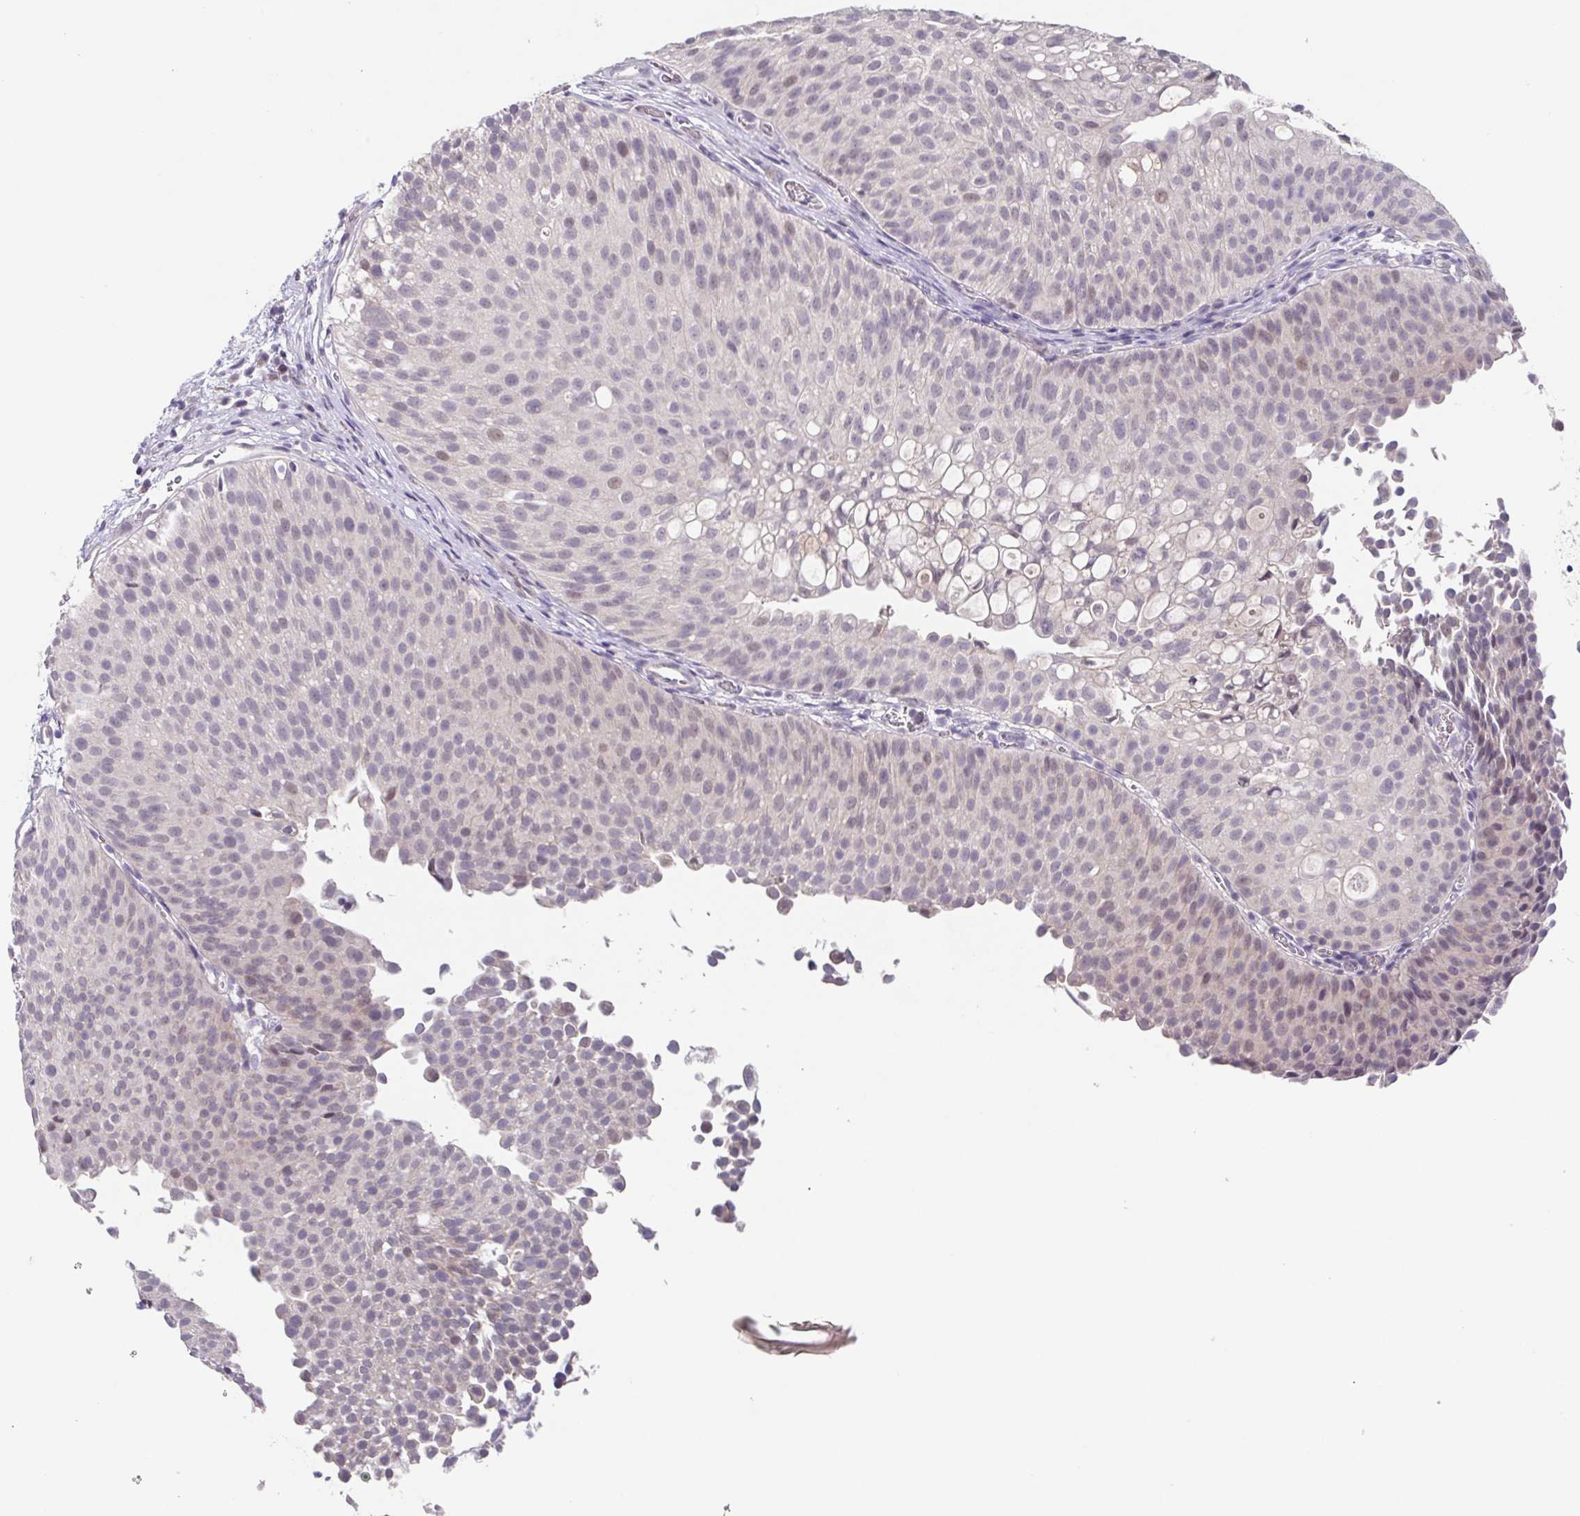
{"staining": {"intensity": "negative", "quantity": "none", "location": "none"}, "tissue": "urothelial cancer", "cell_type": "Tumor cells", "image_type": "cancer", "snomed": [{"axis": "morphology", "description": "Urothelial carcinoma, Low grade"}, {"axis": "topography", "description": "Urinary bladder"}], "caption": "This is a photomicrograph of immunohistochemistry (IHC) staining of low-grade urothelial carcinoma, which shows no positivity in tumor cells.", "gene": "GHRL", "patient": {"sex": "male", "age": 80}}